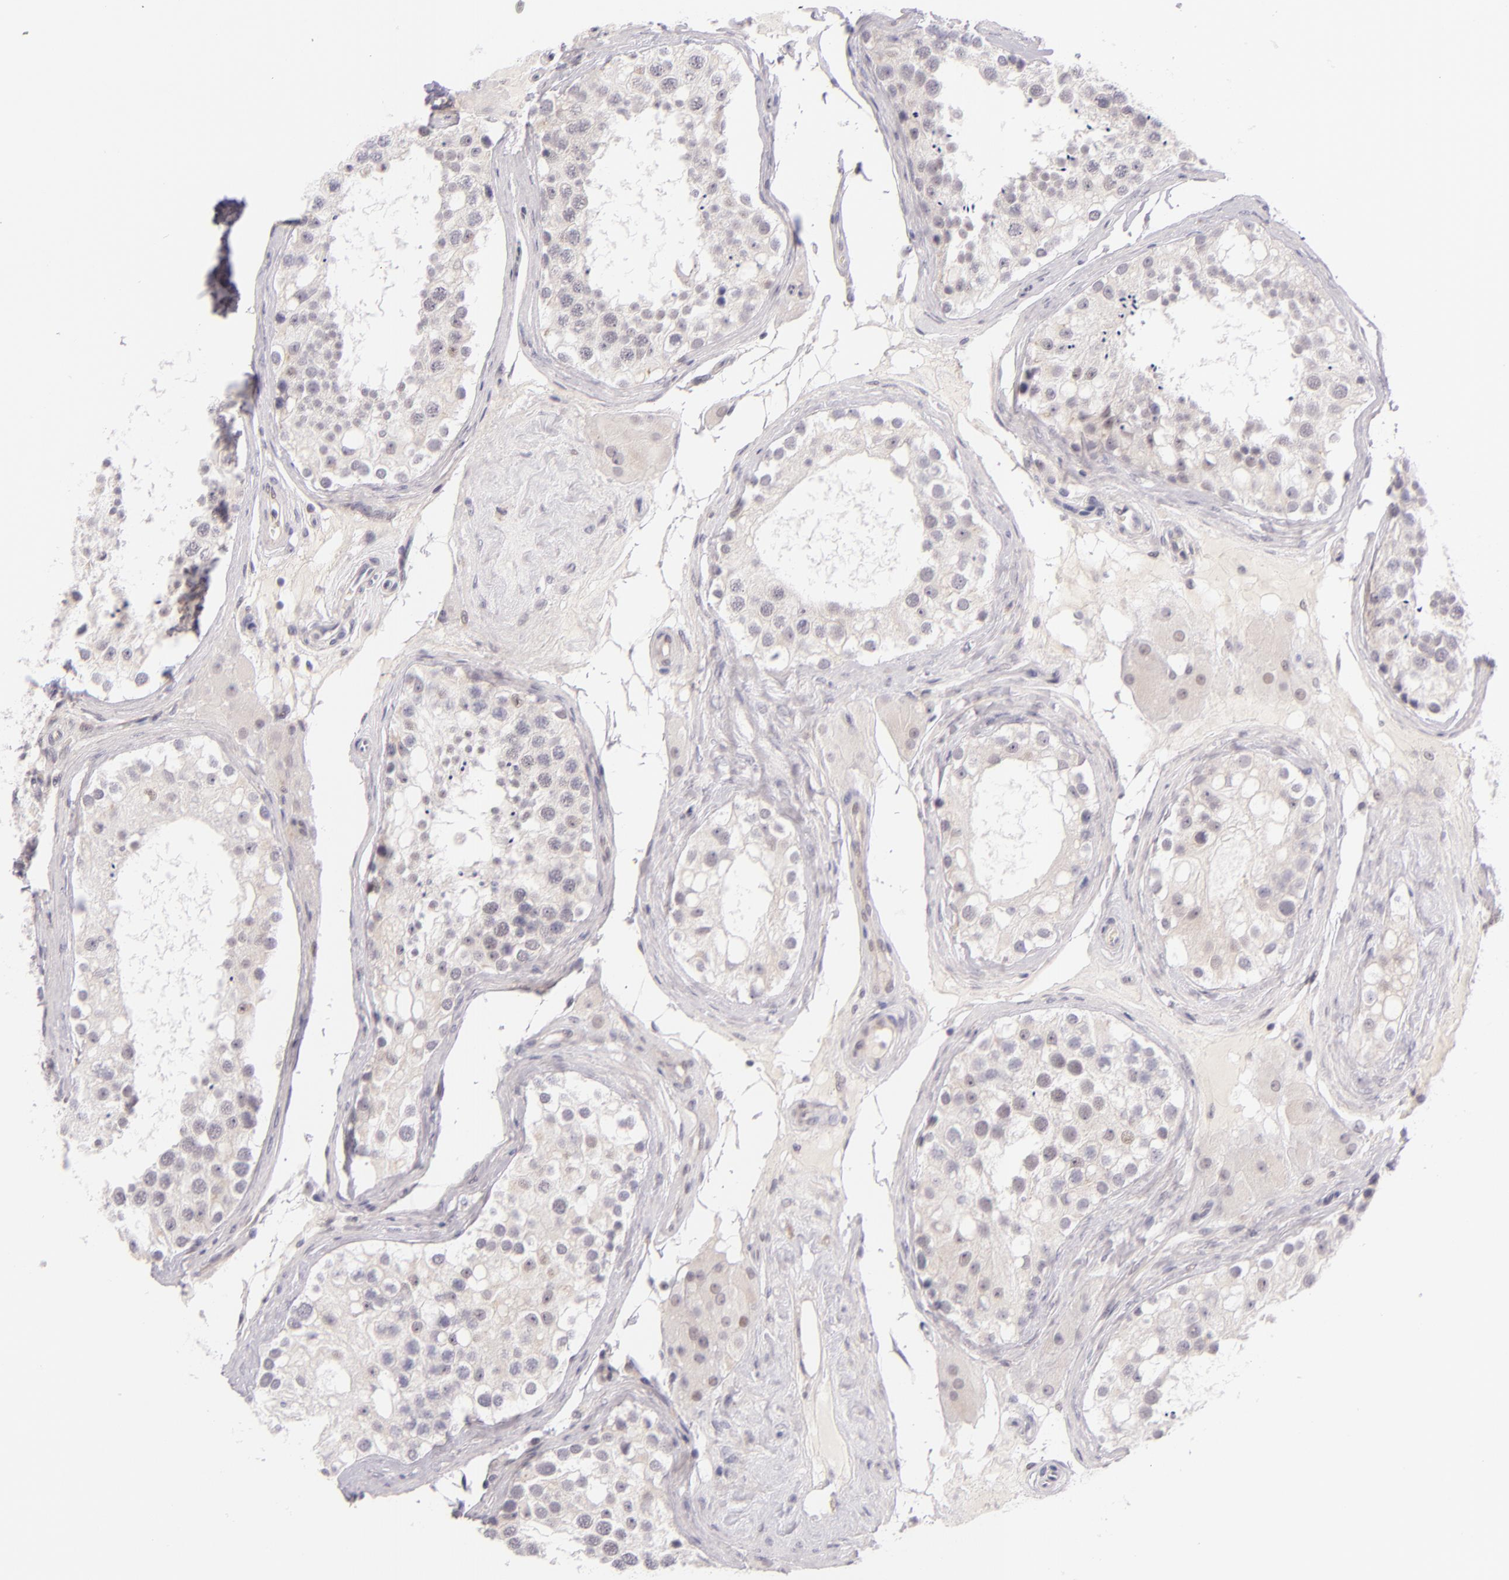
{"staining": {"intensity": "negative", "quantity": "none", "location": "none"}, "tissue": "testis", "cell_type": "Cells in seminiferous ducts", "image_type": "normal", "snomed": [{"axis": "morphology", "description": "Normal tissue, NOS"}, {"axis": "topography", "description": "Testis"}], "caption": "The IHC histopathology image has no significant staining in cells in seminiferous ducts of testis. The staining was performed using DAB (3,3'-diaminobenzidine) to visualize the protein expression in brown, while the nuclei were stained in blue with hematoxylin (Magnification: 20x).", "gene": "BCL3", "patient": {"sex": "male", "age": 68}}